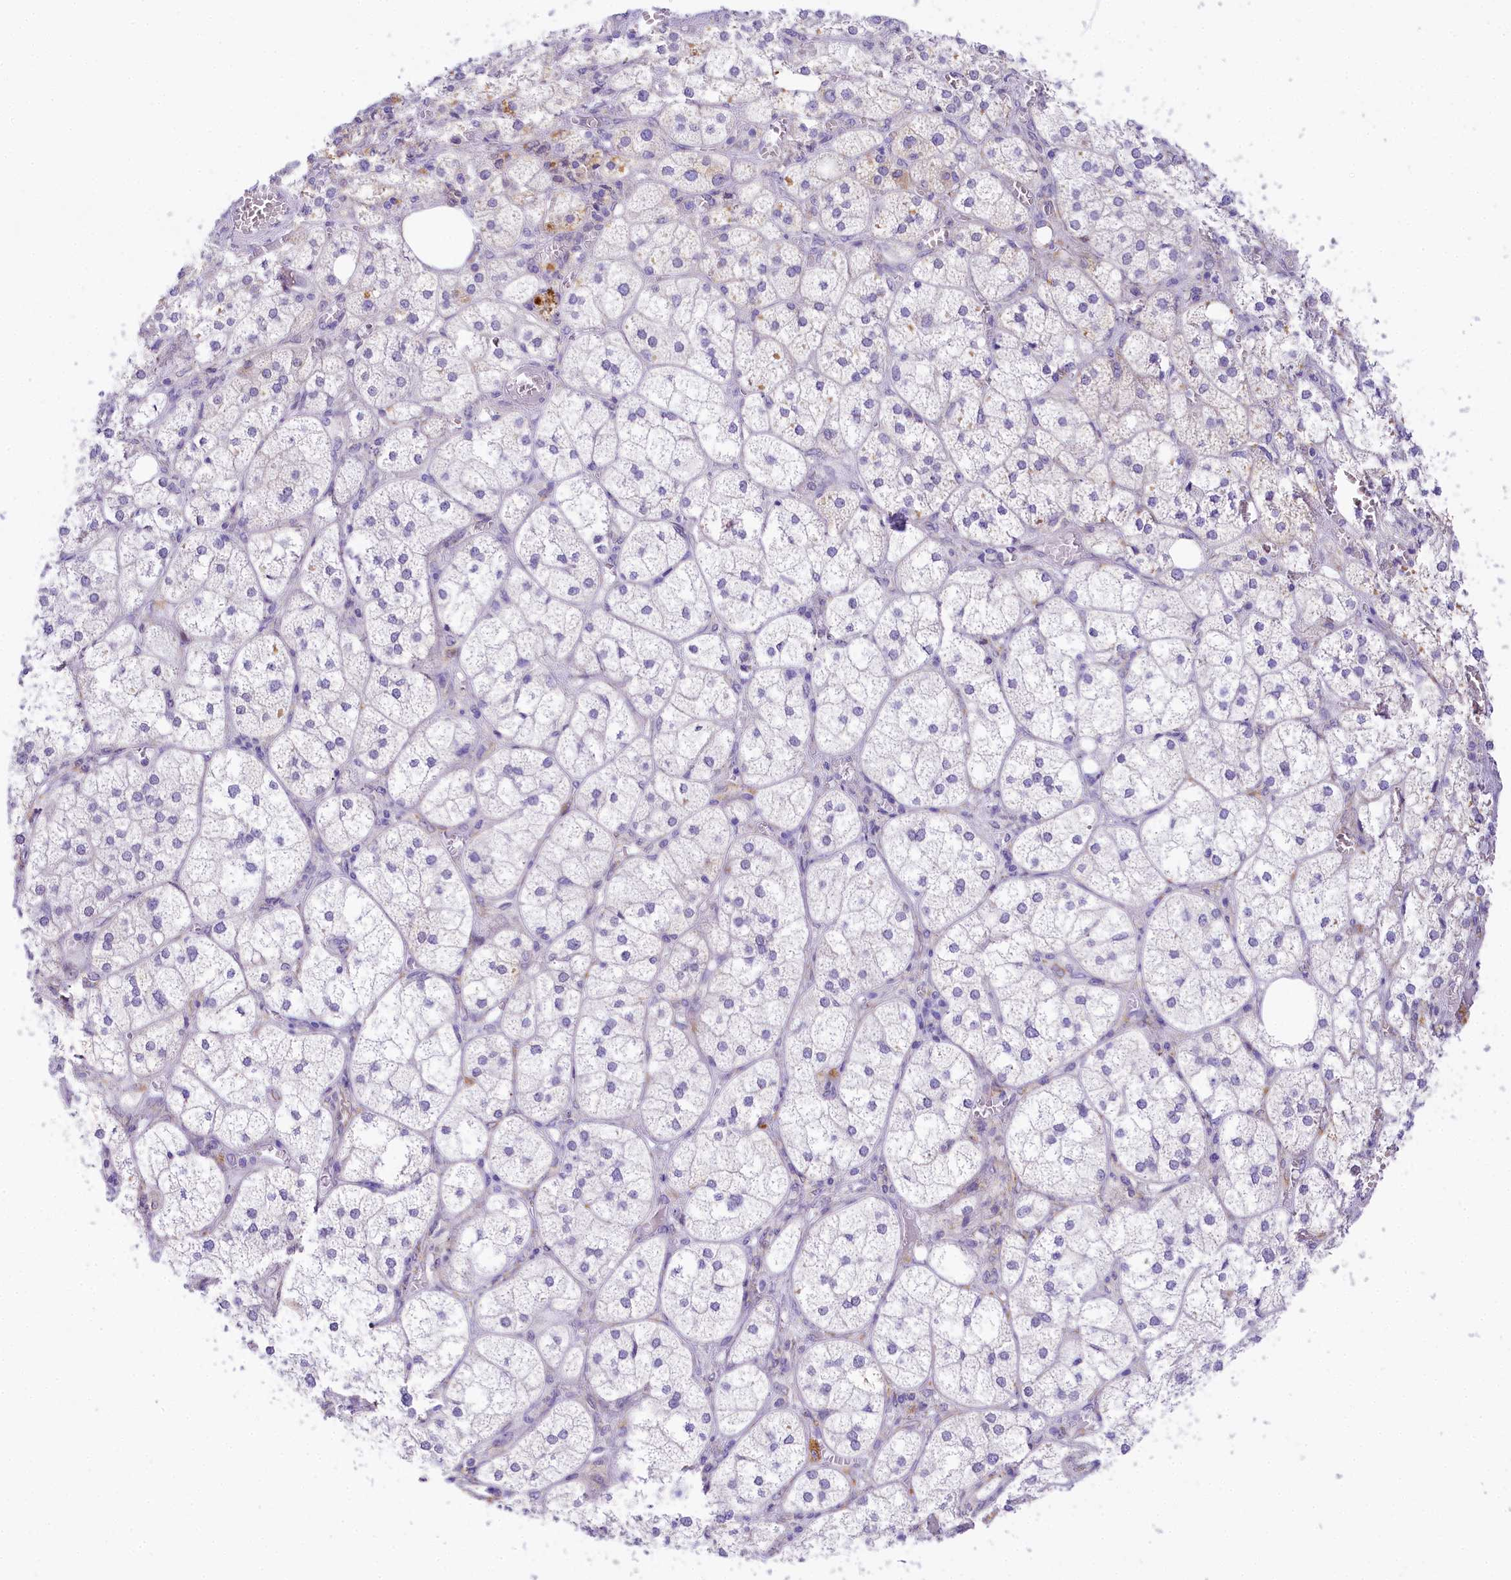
{"staining": {"intensity": "moderate", "quantity": "<25%", "location": "cytoplasmic/membranous"}, "tissue": "adrenal gland", "cell_type": "Glandular cells", "image_type": "normal", "snomed": [{"axis": "morphology", "description": "Normal tissue, NOS"}, {"axis": "topography", "description": "Adrenal gland"}], "caption": "Protein expression analysis of unremarkable adrenal gland demonstrates moderate cytoplasmic/membranous expression in approximately <25% of glandular cells. (Stains: DAB in brown, nuclei in blue, Microscopy: brightfield microscopy at high magnification).", "gene": "PPIP5K2", "patient": {"sex": "female", "age": 61}}